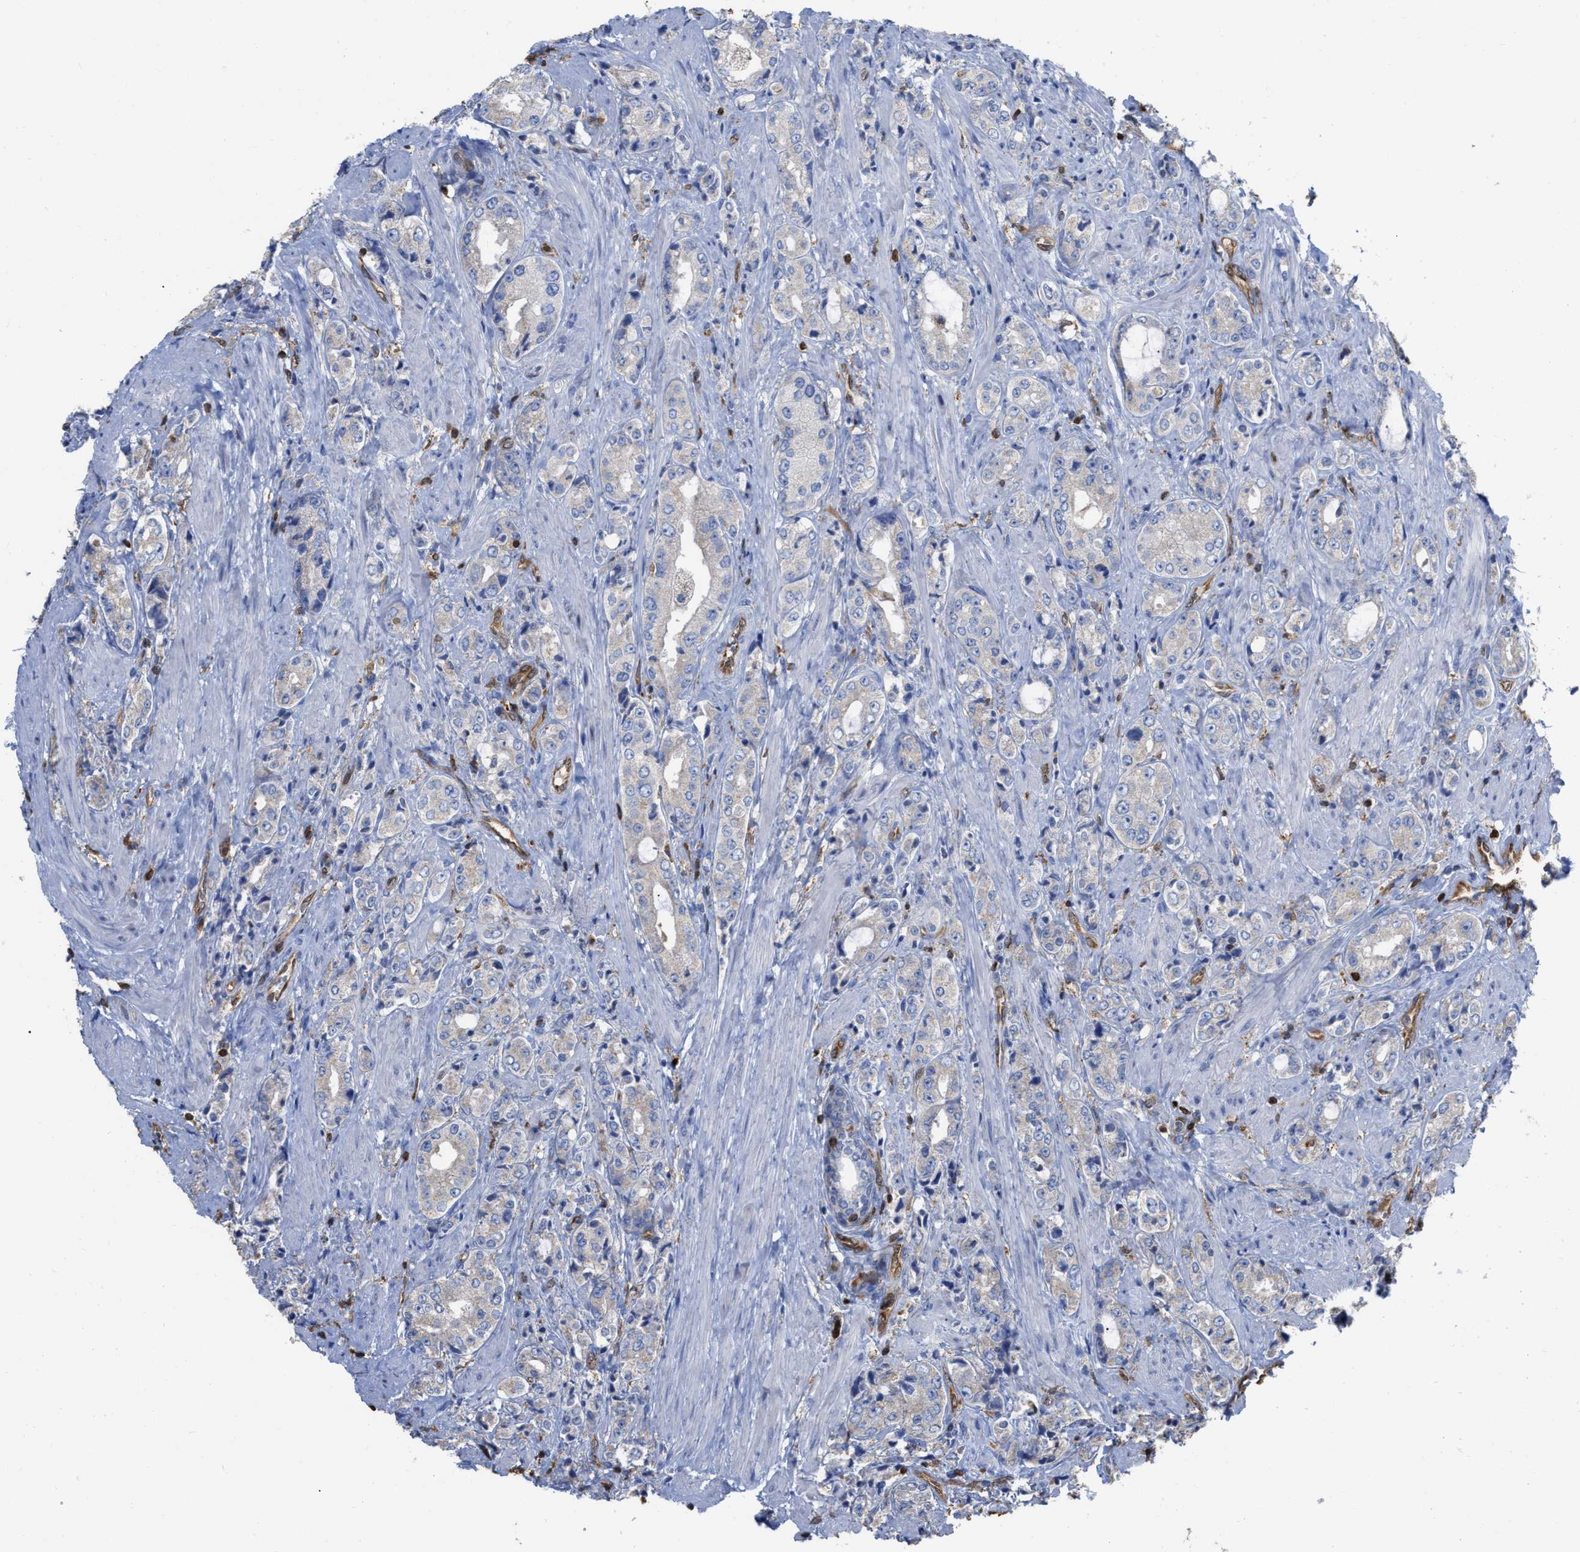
{"staining": {"intensity": "negative", "quantity": "none", "location": "none"}, "tissue": "prostate cancer", "cell_type": "Tumor cells", "image_type": "cancer", "snomed": [{"axis": "morphology", "description": "Adenocarcinoma, High grade"}, {"axis": "topography", "description": "Prostate"}], "caption": "Photomicrograph shows no protein staining in tumor cells of prostate cancer tissue.", "gene": "GIMAP4", "patient": {"sex": "male", "age": 61}}